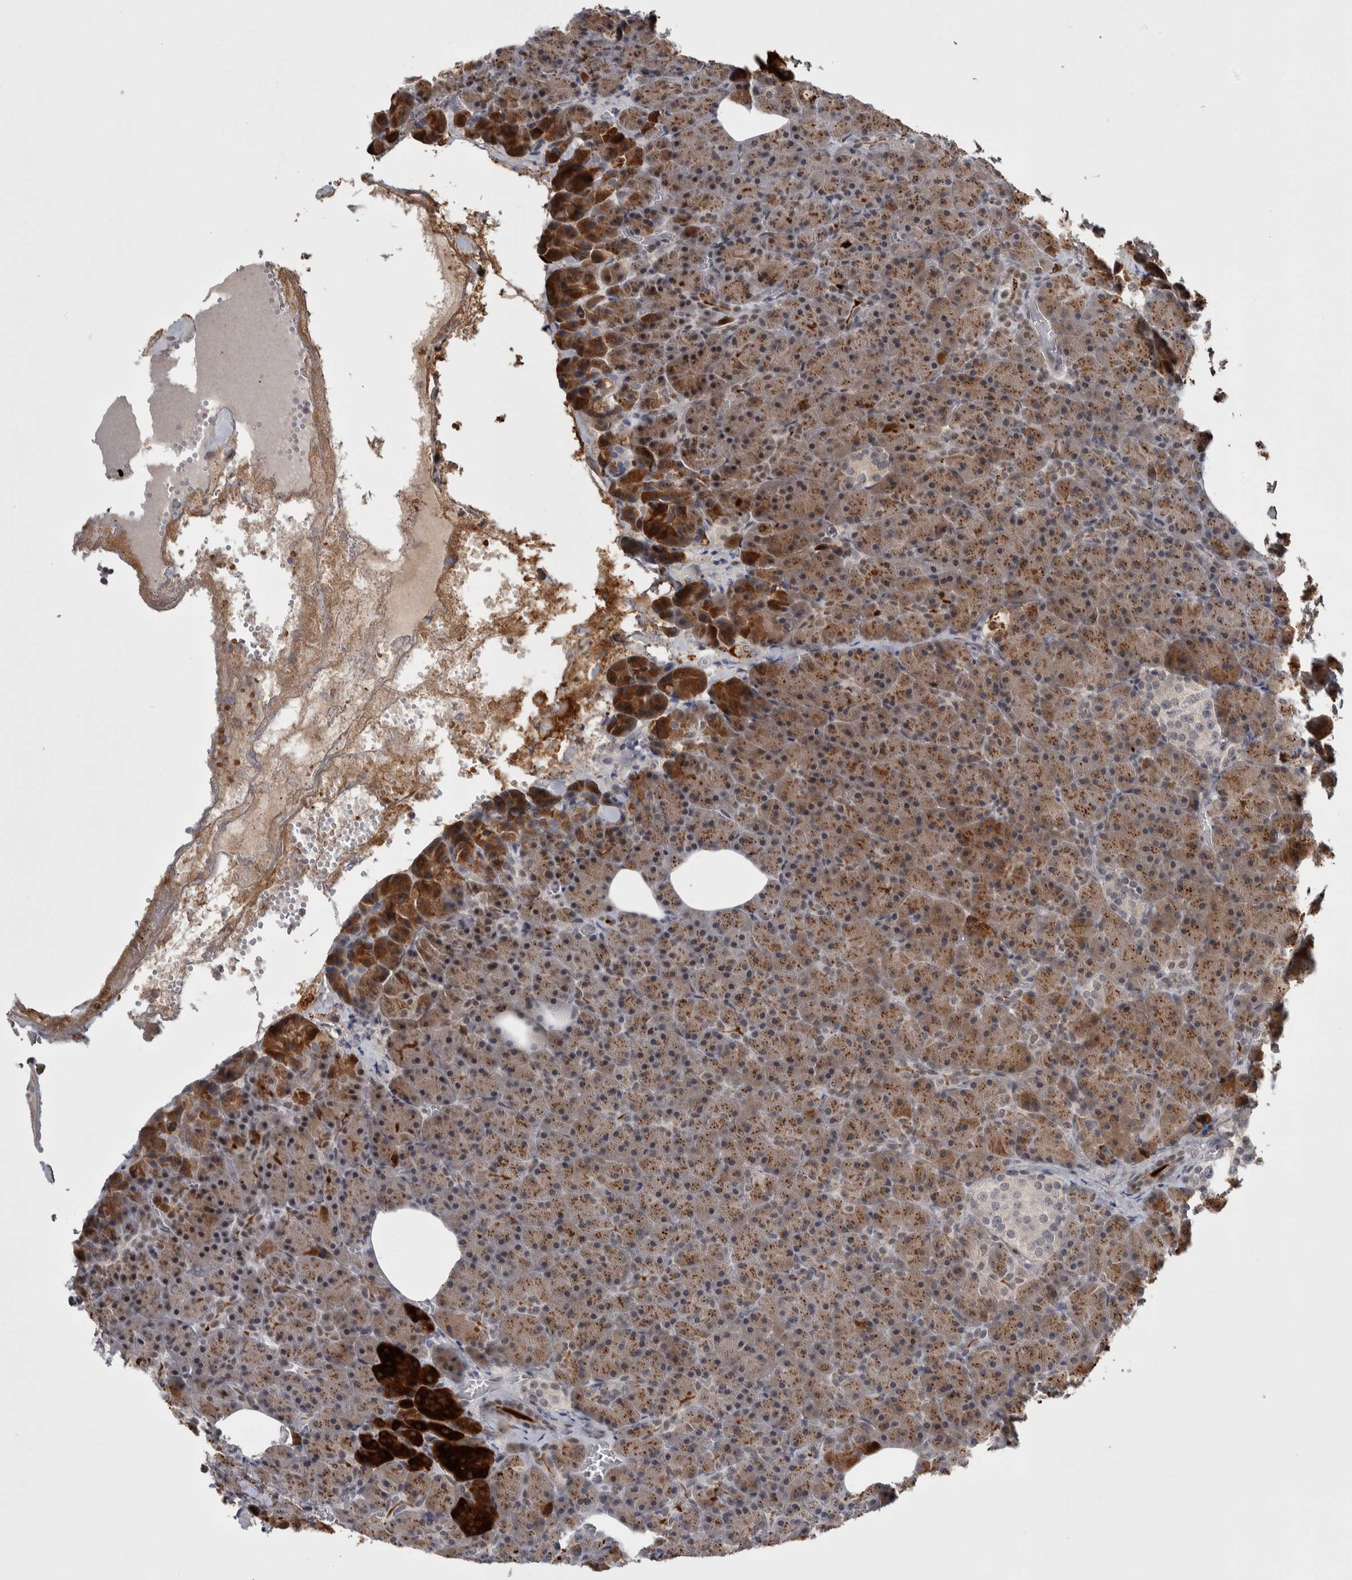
{"staining": {"intensity": "strong", "quantity": "25%-75%", "location": "cytoplasmic/membranous"}, "tissue": "pancreas", "cell_type": "Exocrine glandular cells", "image_type": "normal", "snomed": [{"axis": "morphology", "description": "Normal tissue, NOS"}, {"axis": "morphology", "description": "Carcinoid, malignant, NOS"}, {"axis": "topography", "description": "Pancreas"}], "caption": "This is a photomicrograph of immunohistochemistry (IHC) staining of unremarkable pancreas, which shows strong positivity in the cytoplasmic/membranous of exocrine glandular cells.", "gene": "ASPN", "patient": {"sex": "female", "age": 35}}